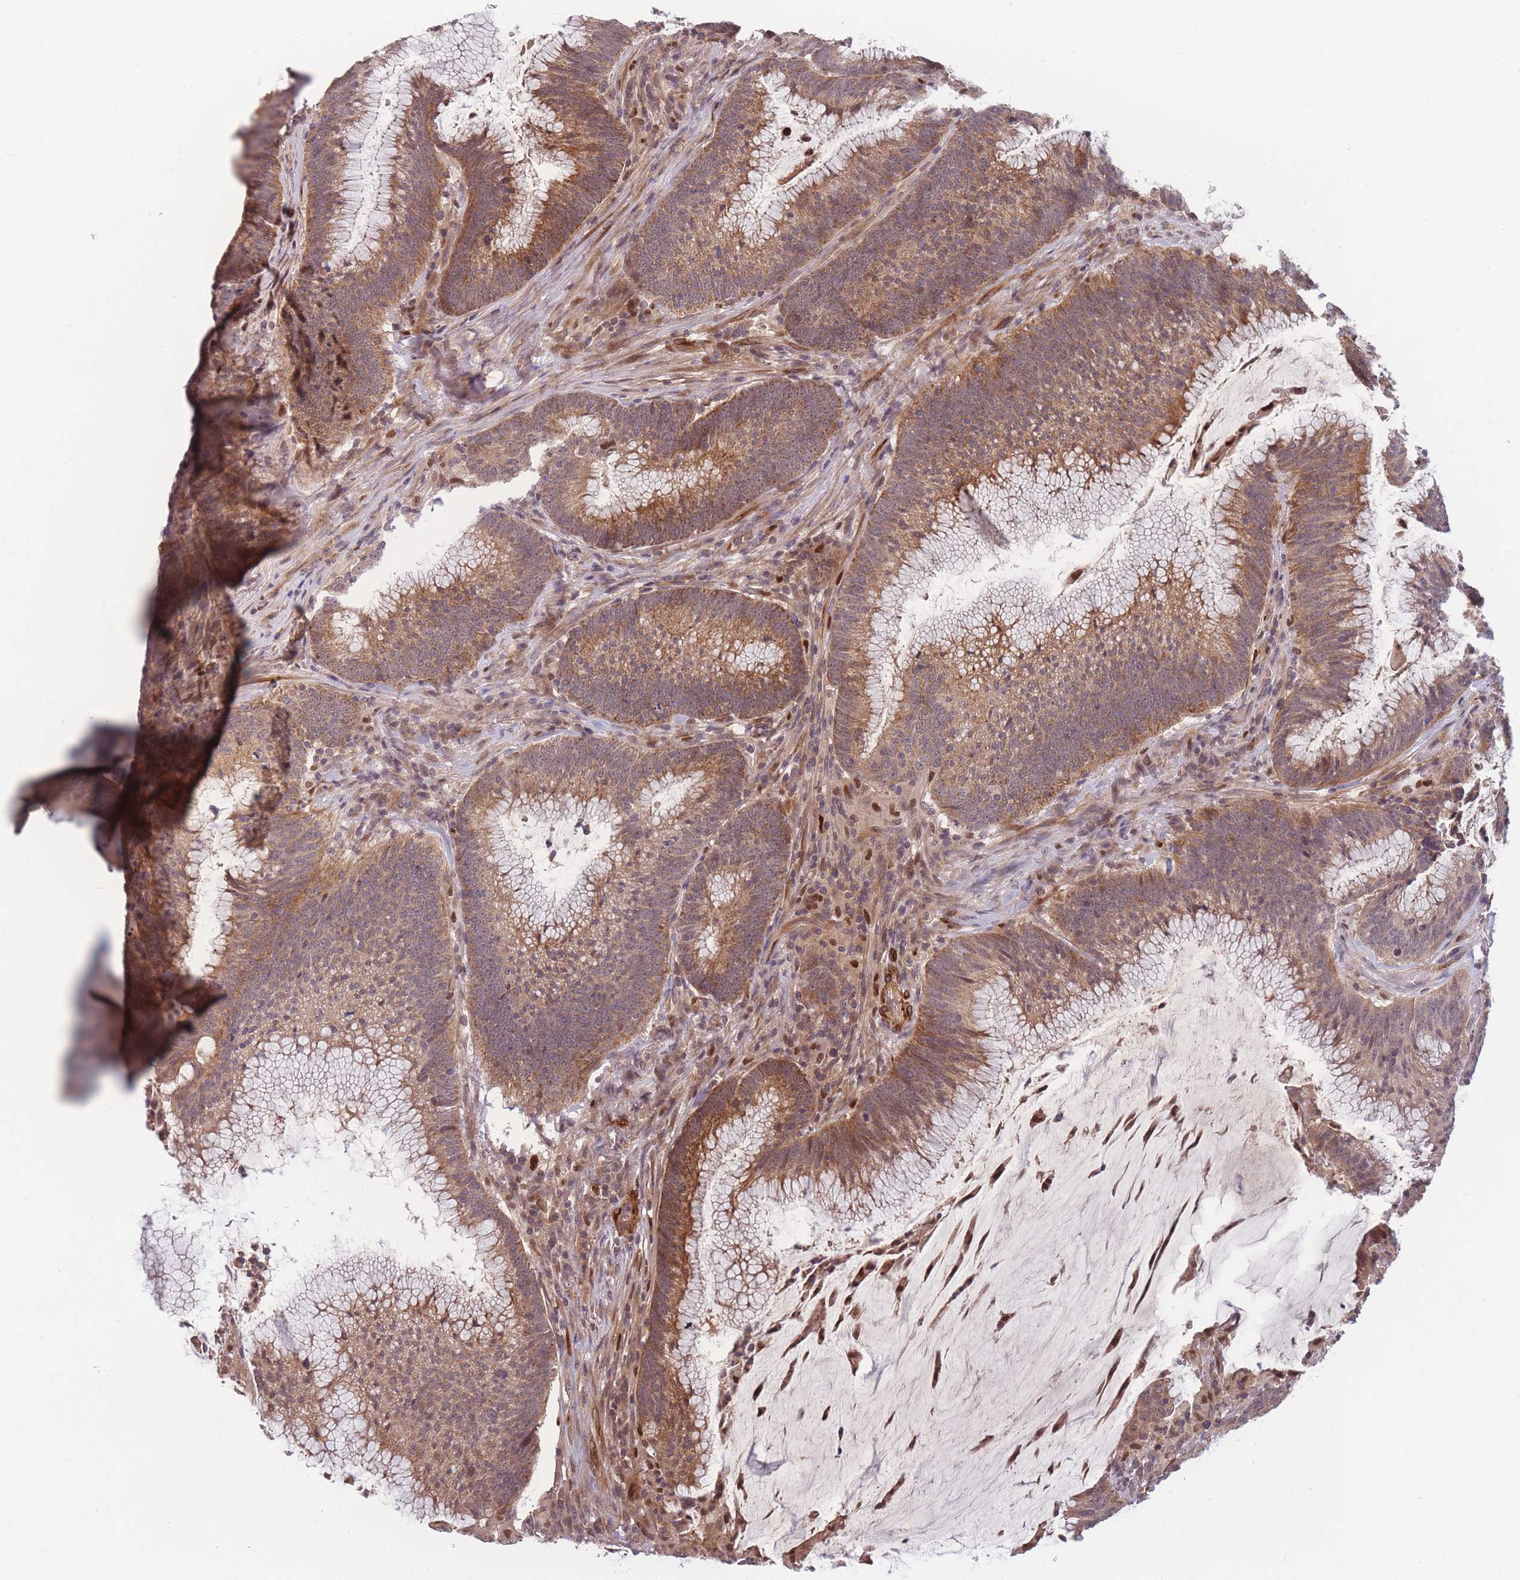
{"staining": {"intensity": "moderate", "quantity": ">75%", "location": "cytoplasmic/membranous"}, "tissue": "colorectal cancer", "cell_type": "Tumor cells", "image_type": "cancer", "snomed": [{"axis": "morphology", "description": "Adenocarcinoma, NOS"}, {"axis": "topography", "description": "Rectum"}], "caption": "Moderate cytoplasmic/membranous staining is present in approximately >75% of tumor cells in colorectal cancer (adenocarcinoma).", "gene": "FAM153A", "patient": {"sex": "female", "age": 77}}